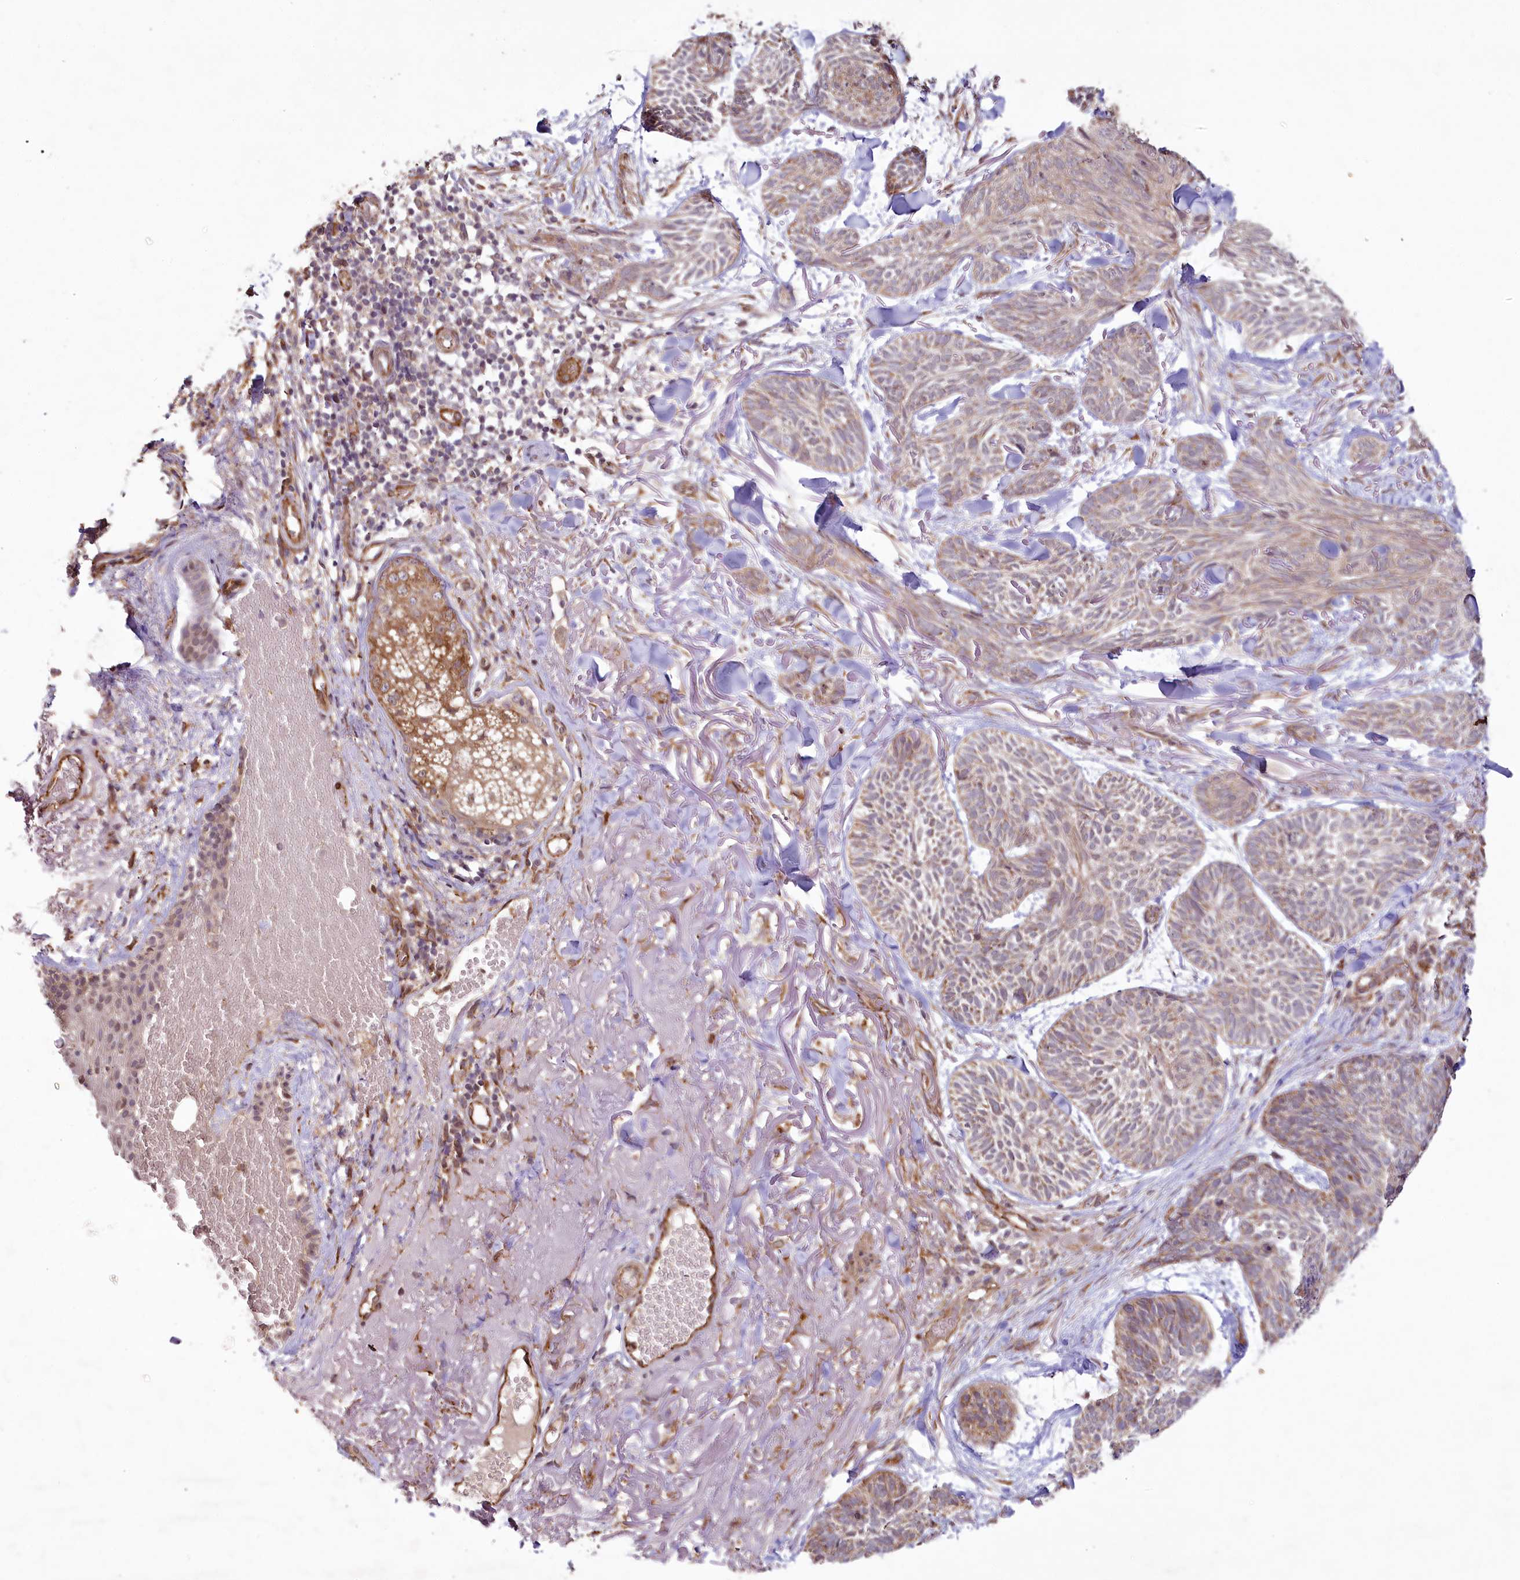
{"staining": {"intensity": "moderate", "quantity": "<25%", "location": "cytoplasmic/membranous"}, "tissue": "skin cancer", "cell_type": "Tumor cells", "image_type": "cancer", "snomed": [{"axis": "morphology", "description": "Normal tissue, NOS"}, {"axis": "morphology", "description": "Basal cell carcinoma"}, {"axis": "topography", "description": "Skin"}], "caption": "Skin basal cell carcinoma stained with DAB IHC shows low levels of moderate cytoplasmic/membranous expression in approximately <25% of tumor cells. Immunohistochemistry stains the protein of interest in brown and the nuclei are stained blue.", "gene": "ALKBH8", "patient": {"sex": "male", "age": 66}}